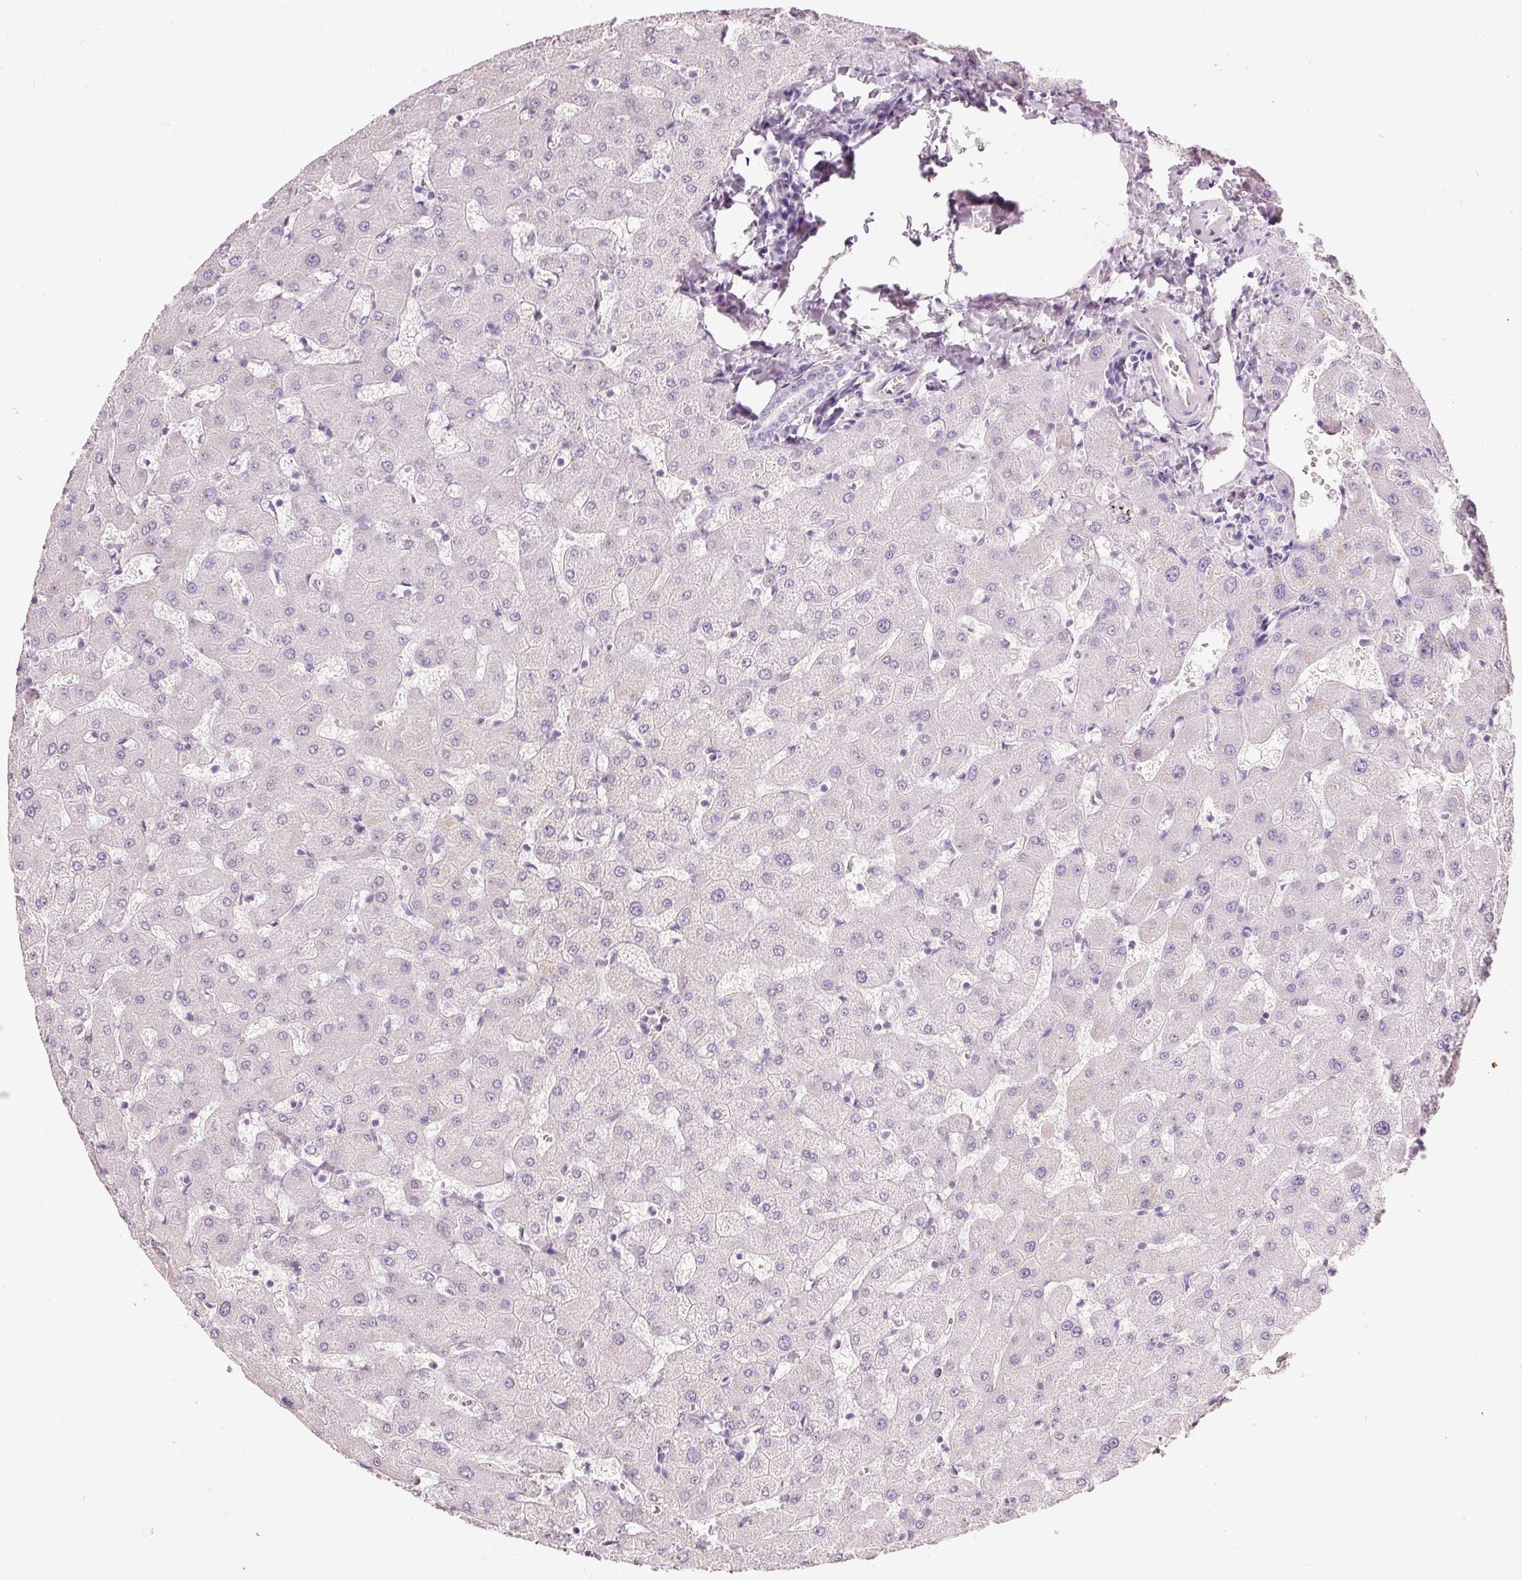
{"staining": {"intensity": "negative", "quantity": "none", "location": "none"}, "tissue": "liver", "cell_type": "Cholangiocytes", "image_type": "normal", "snomed": [{"axis": "morphology", "description": "Normal tissue, NOS"}, {"axis": "topography", "description": "Liver"}], "caption": "There is no significant positivity in cholangiocytes of liver. (Stains: DAB immunohistochemistry with hematoxylin counter stain, Microscopy: brightfield microscopy at high magnification).", "gene": "MUC5AC", "patient": {"sex": "female", "age": 63}}